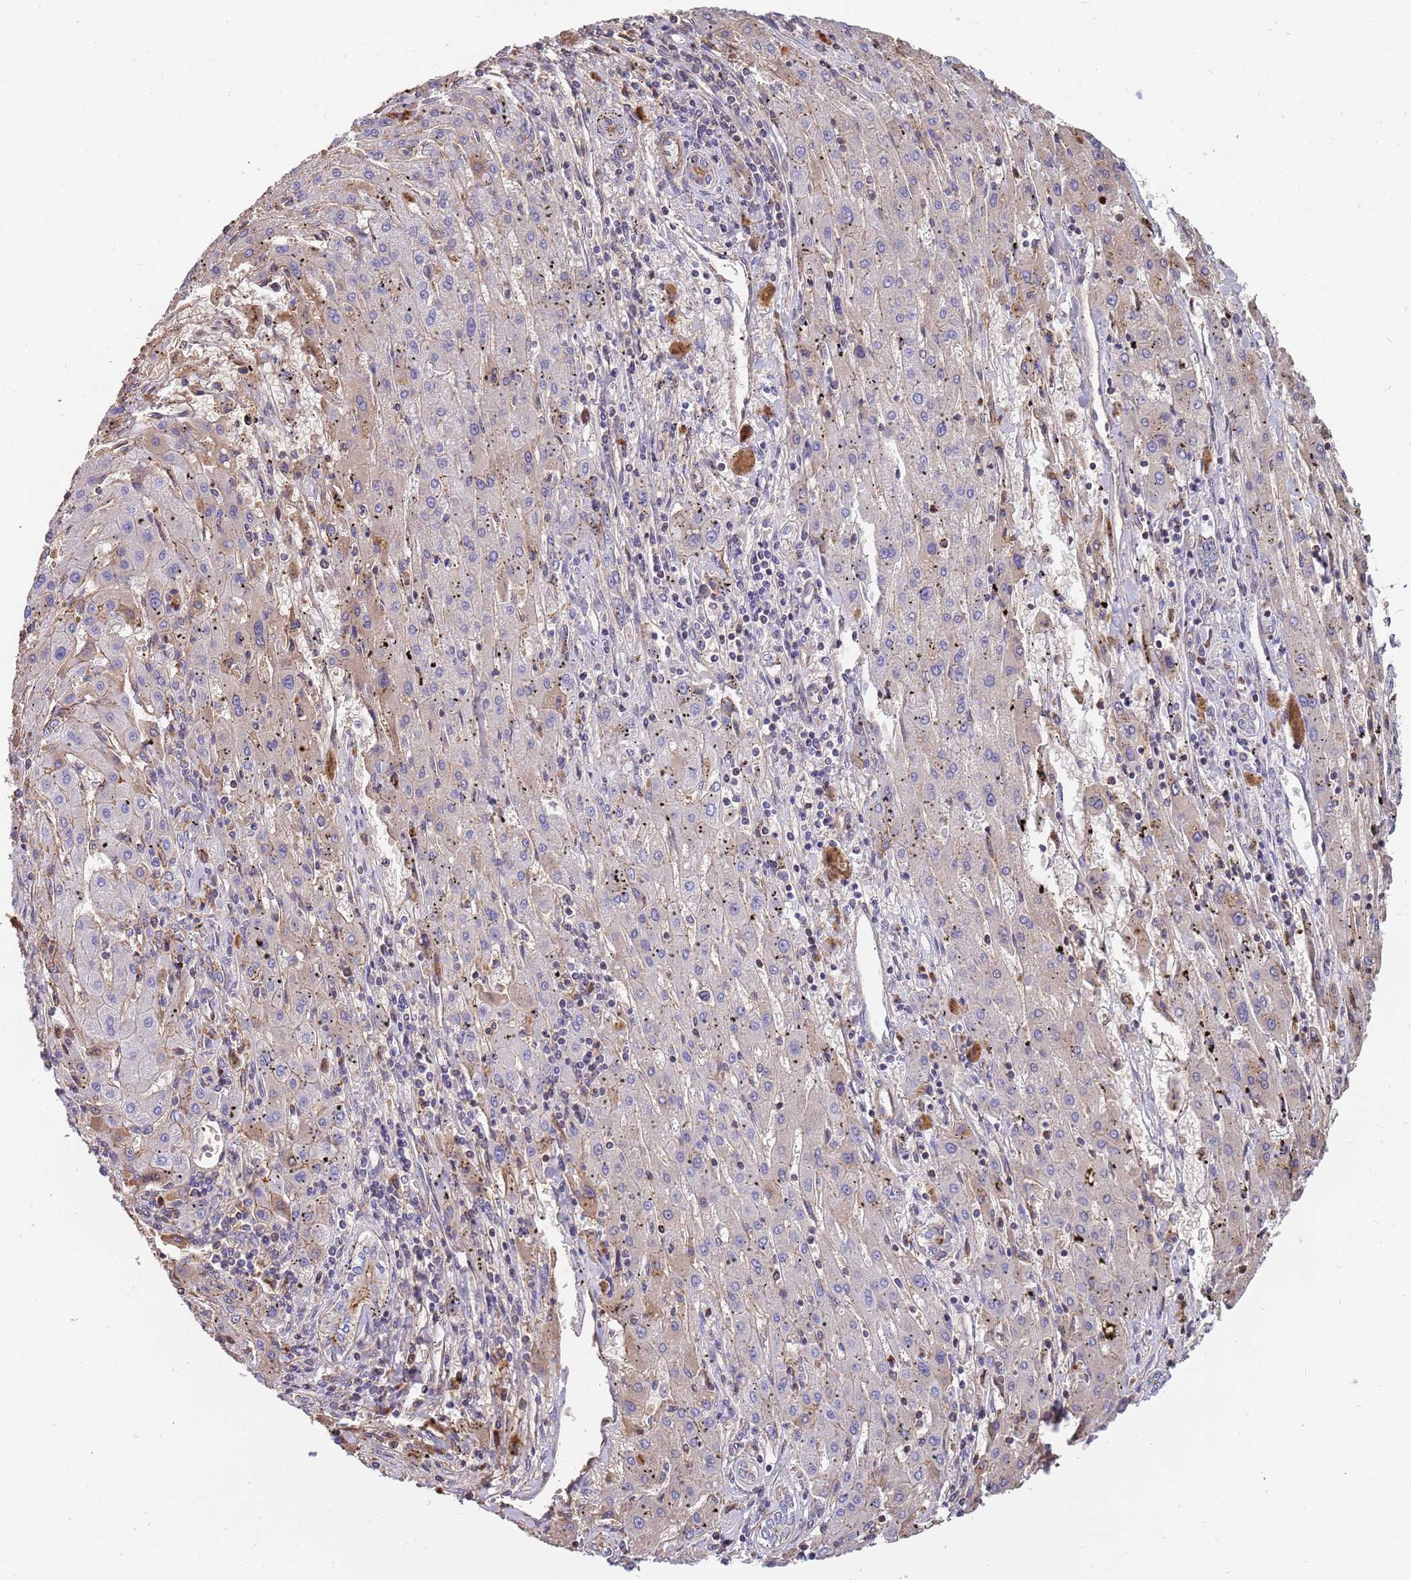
{"staining": {"intensity": "weak", "quantity": "<25%", "location": "cytoplasmic/membranous"}, "tissue": "liver cancer", "cell_type": "Tumor cells", "image_type": "cancer", "snomed": [{"axis": "morphology", "description": "Carcinoma, Hepatocellular, NOS"}, {"axis": "topography", "description": "Liver"}], "caption": "Tumor cells show no significant protein positivity in liver hepatocellular carcinoma.", "gene": "GFRAL", "patient": {"sex": "male", "age": 72}}